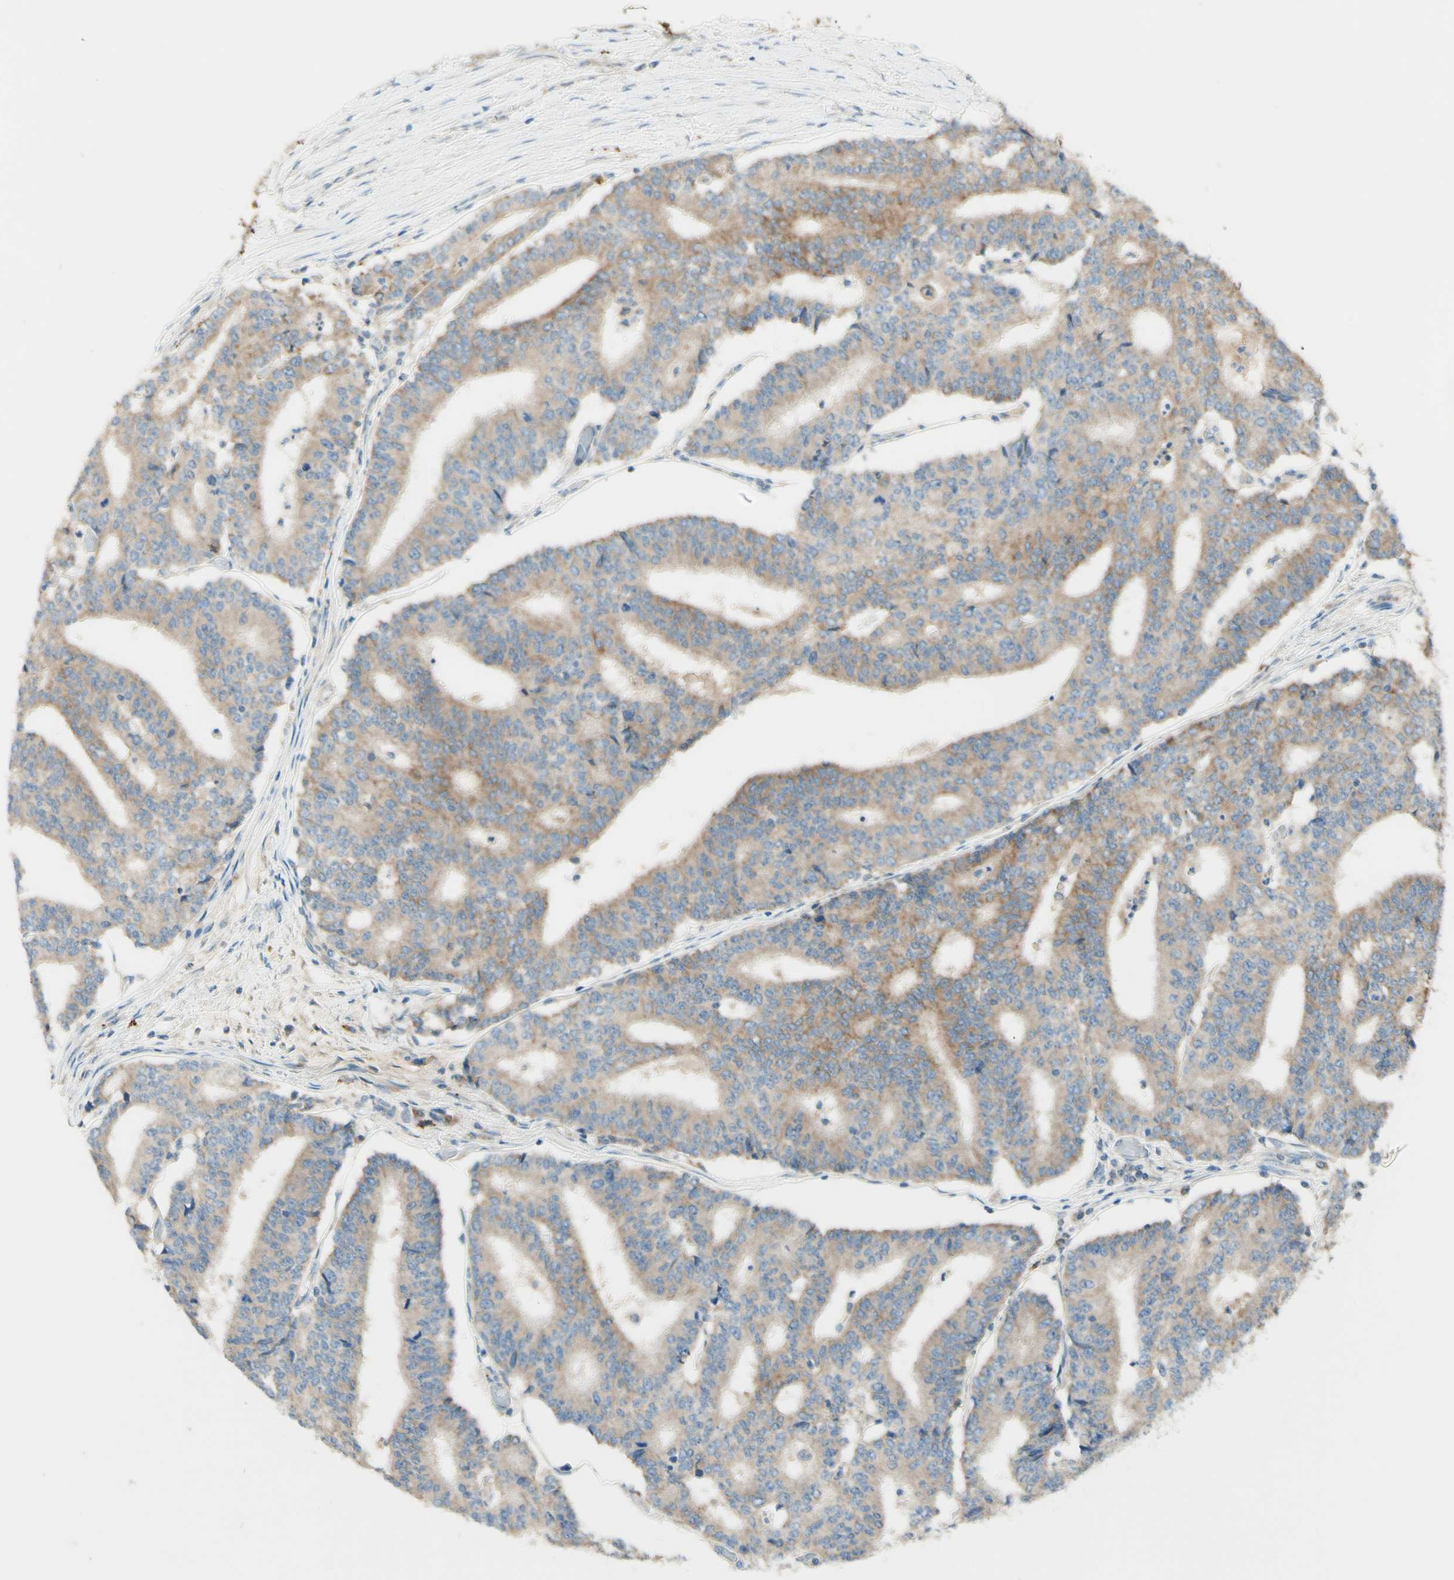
{"staining": {"intensity": "moderate", "quantity": ">75%", "location": "cytoplasmic/membranous"}, "tissue": "prostate cancer", "cell_type": "Tumor cells", "image_type": "cancer", "snomed": [{"axis": "morphology", "description": "Normal tissue, NOS"}, {"axis": "morphology", "description": "Adenocarcinoma, High grade"}, {"axis": "topography", "description": "Prostate"}, {"axis": "topography", "description": "Seminal veicle"}], "caption": "Immunohistochemistry (IHC) image of neoplastic tissue: prostate cancer (adenocarcinoma (high-grade)) stained using immunohistochemistry (IHC) shows medium levels of moderate protein expression localized specifically in the cytoplasmic/membranous of tumor cells, appearing as a cytoplasmic/membranous brown color.", "gene": "ARMC10", "patient": {"sex": "male", "age": 55}}